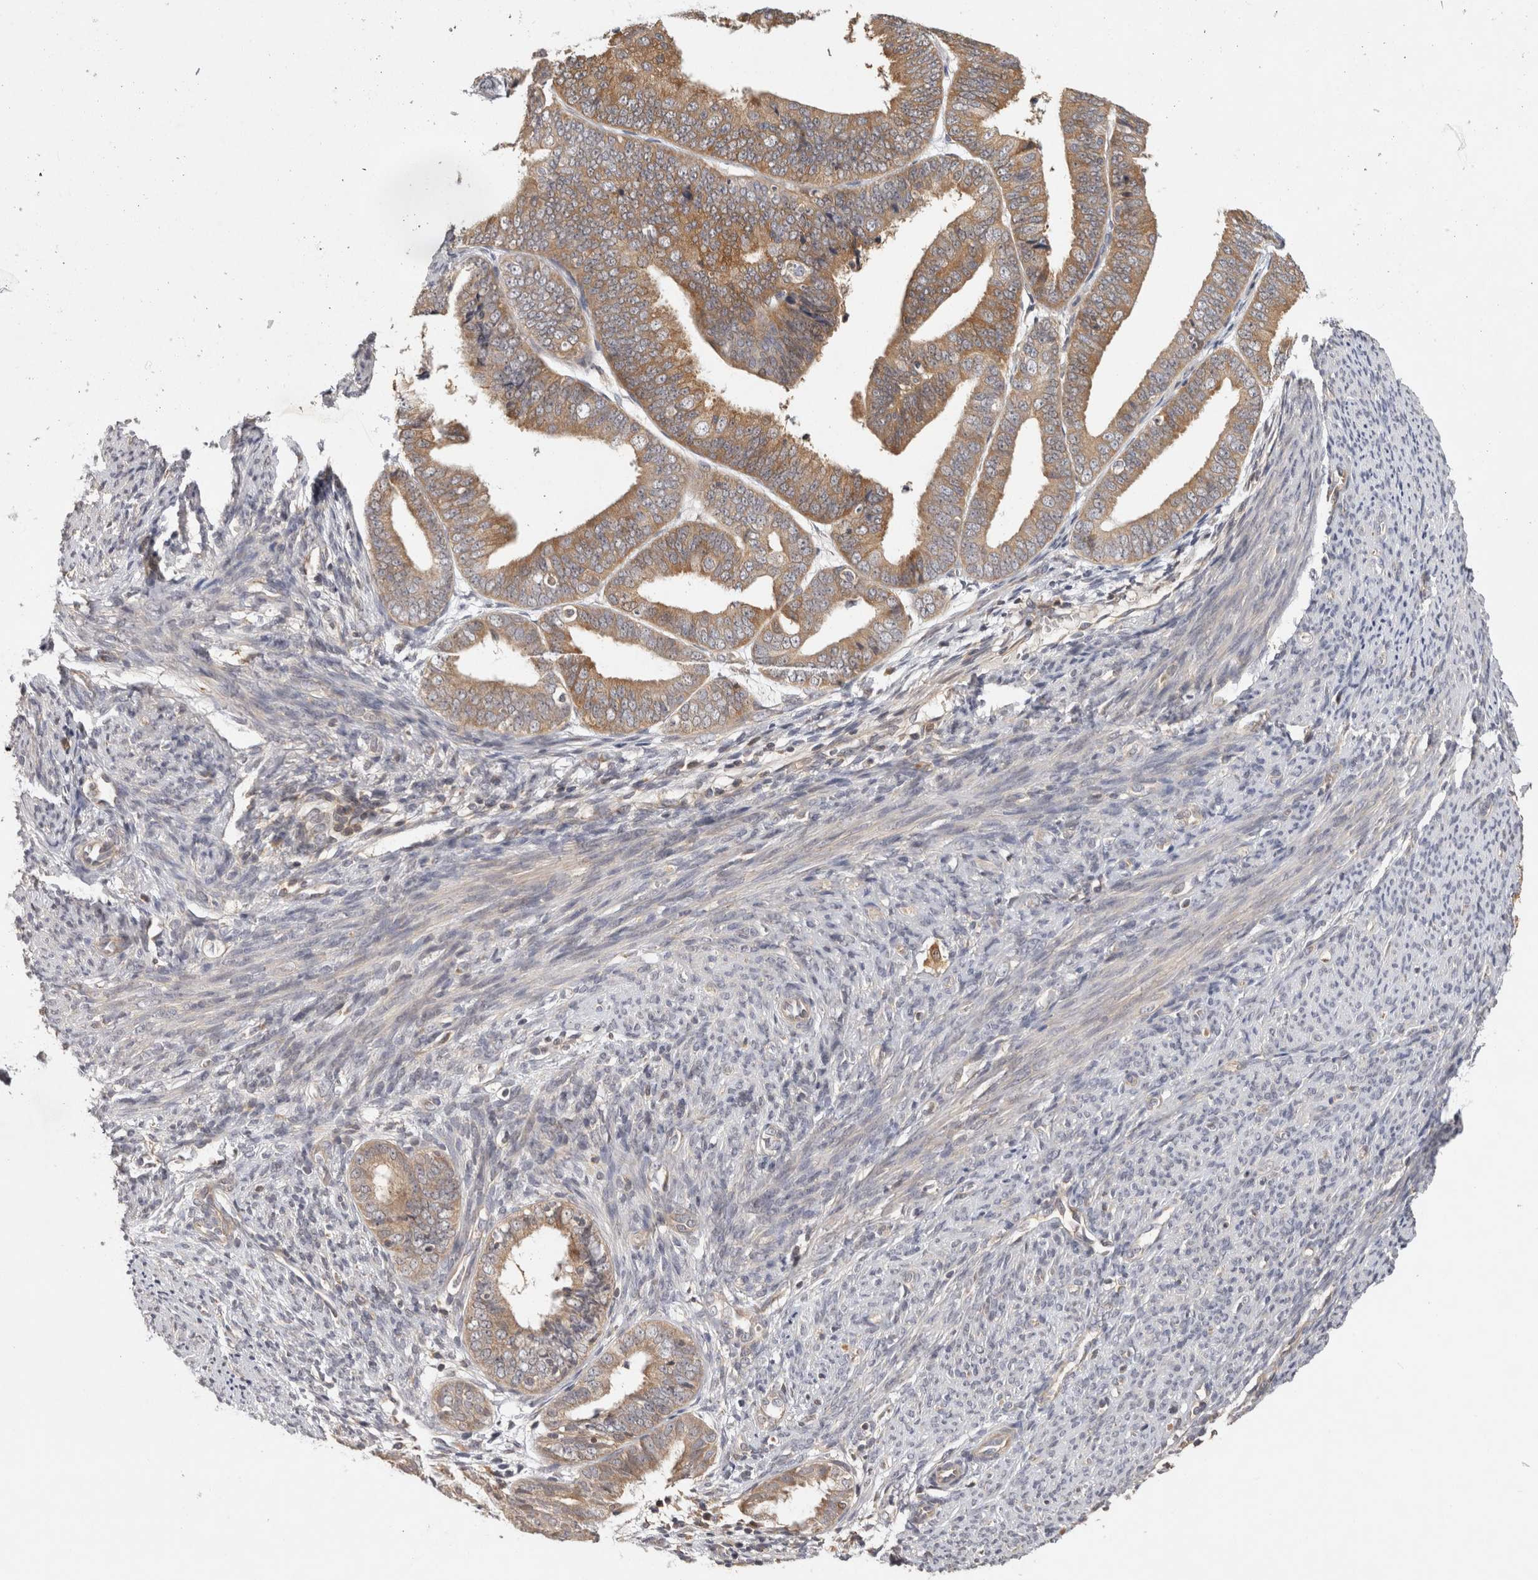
{"staining": {"intensity": "moderate", "quantity": ">75%", "location": "cytoplasmic/membranous"}, "tissue": "endometrial cancer", "cell_type": "Tumor cells", "image_type": "cancer", "snomed": [{"axis": "morphology", "description": "Adenocarcinoma, NOS"}, {"axis": "topography", "description": "Endometrium"}], "caption": "Brown immunohistochemical staining in adenocarcinoma (endometrial) reveals moderate cytoplasmic/membranous expression in about >75% of tumor cells.", "gene": "ACAT2", "patient": {"sex": "female", "age": 63}}